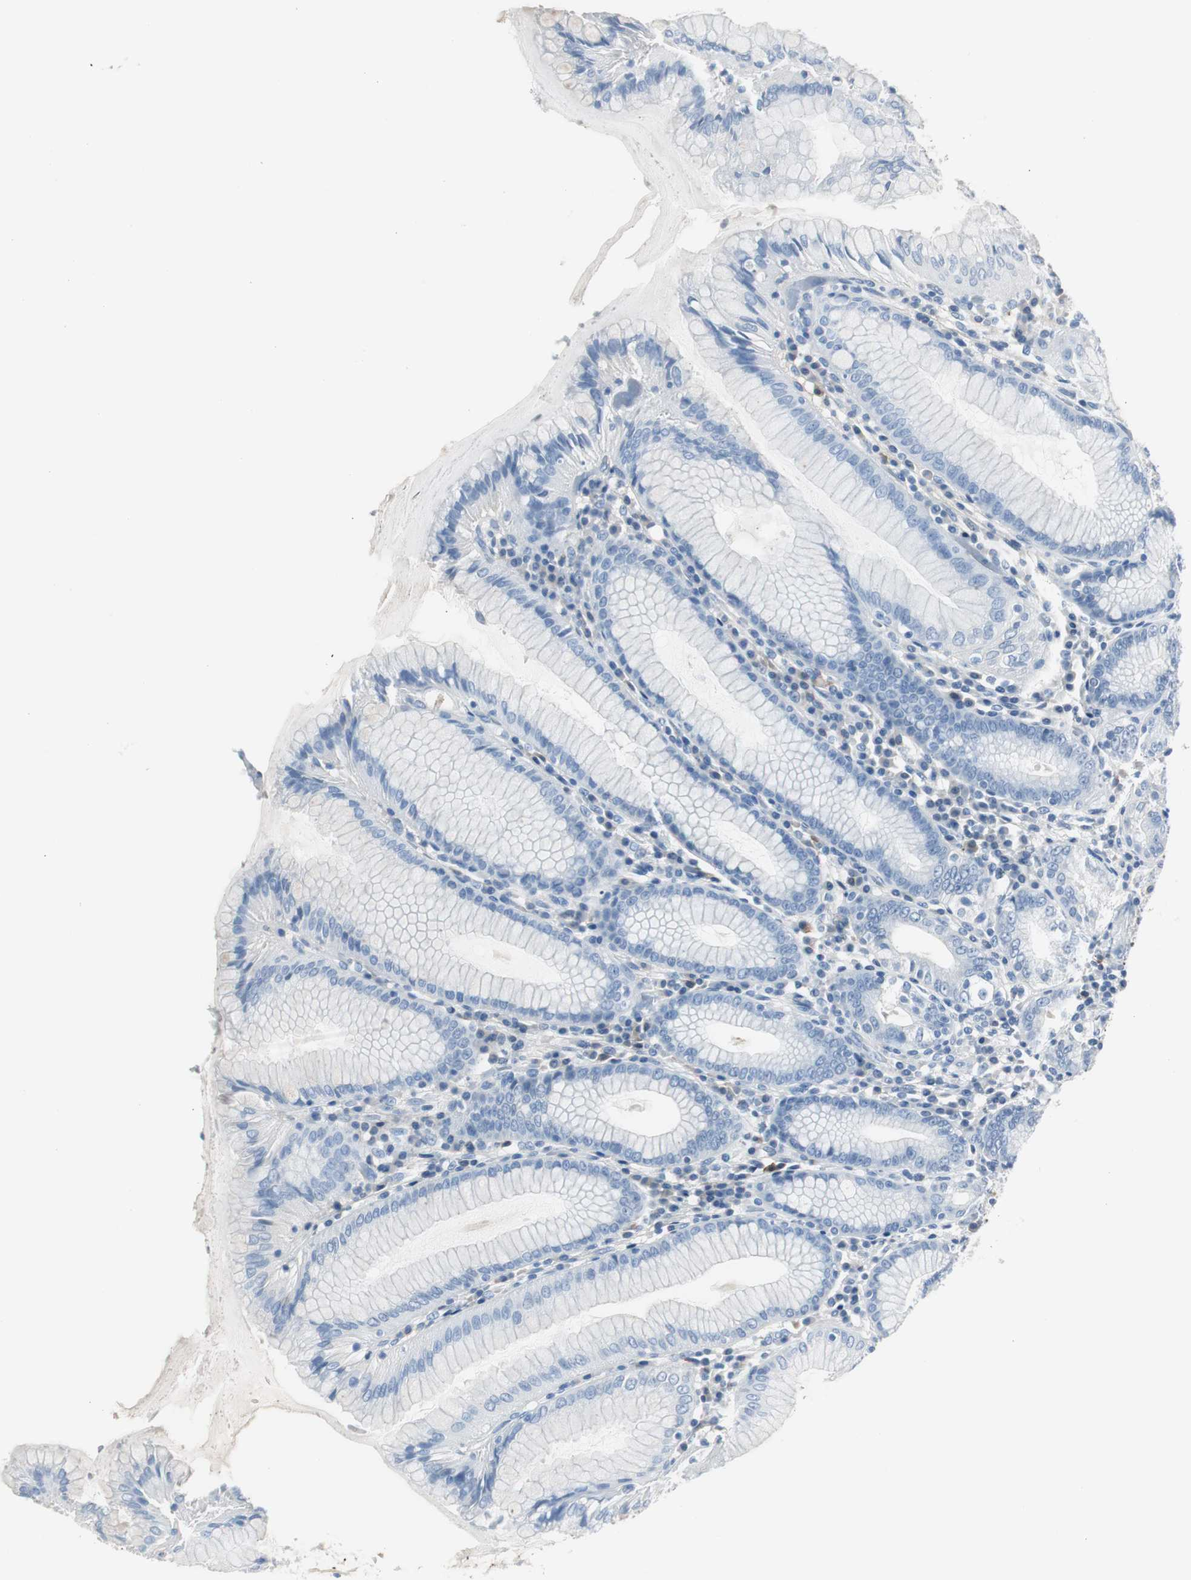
{"staining": {"intensity": "moderate", "quantity": "25%-75%", "location": "cytoplasmic/membranous"}, "tissue": "stomach", "cell_type": "Glandular cells", "image_type": "normal", "snomed": [{"axis": "morphology", "description": "Normal tissue, NOS"}, {"axis": "topography", "description": "Stomach, lower"}], "caption": "Protein expression analysis of normal human stomach reveals moderate cytoplasmic/membranous positivity in about 25%-75% of glandular cells.", "gene": "SERPINF1", "patient": {"sex": "female", "age": 76}}